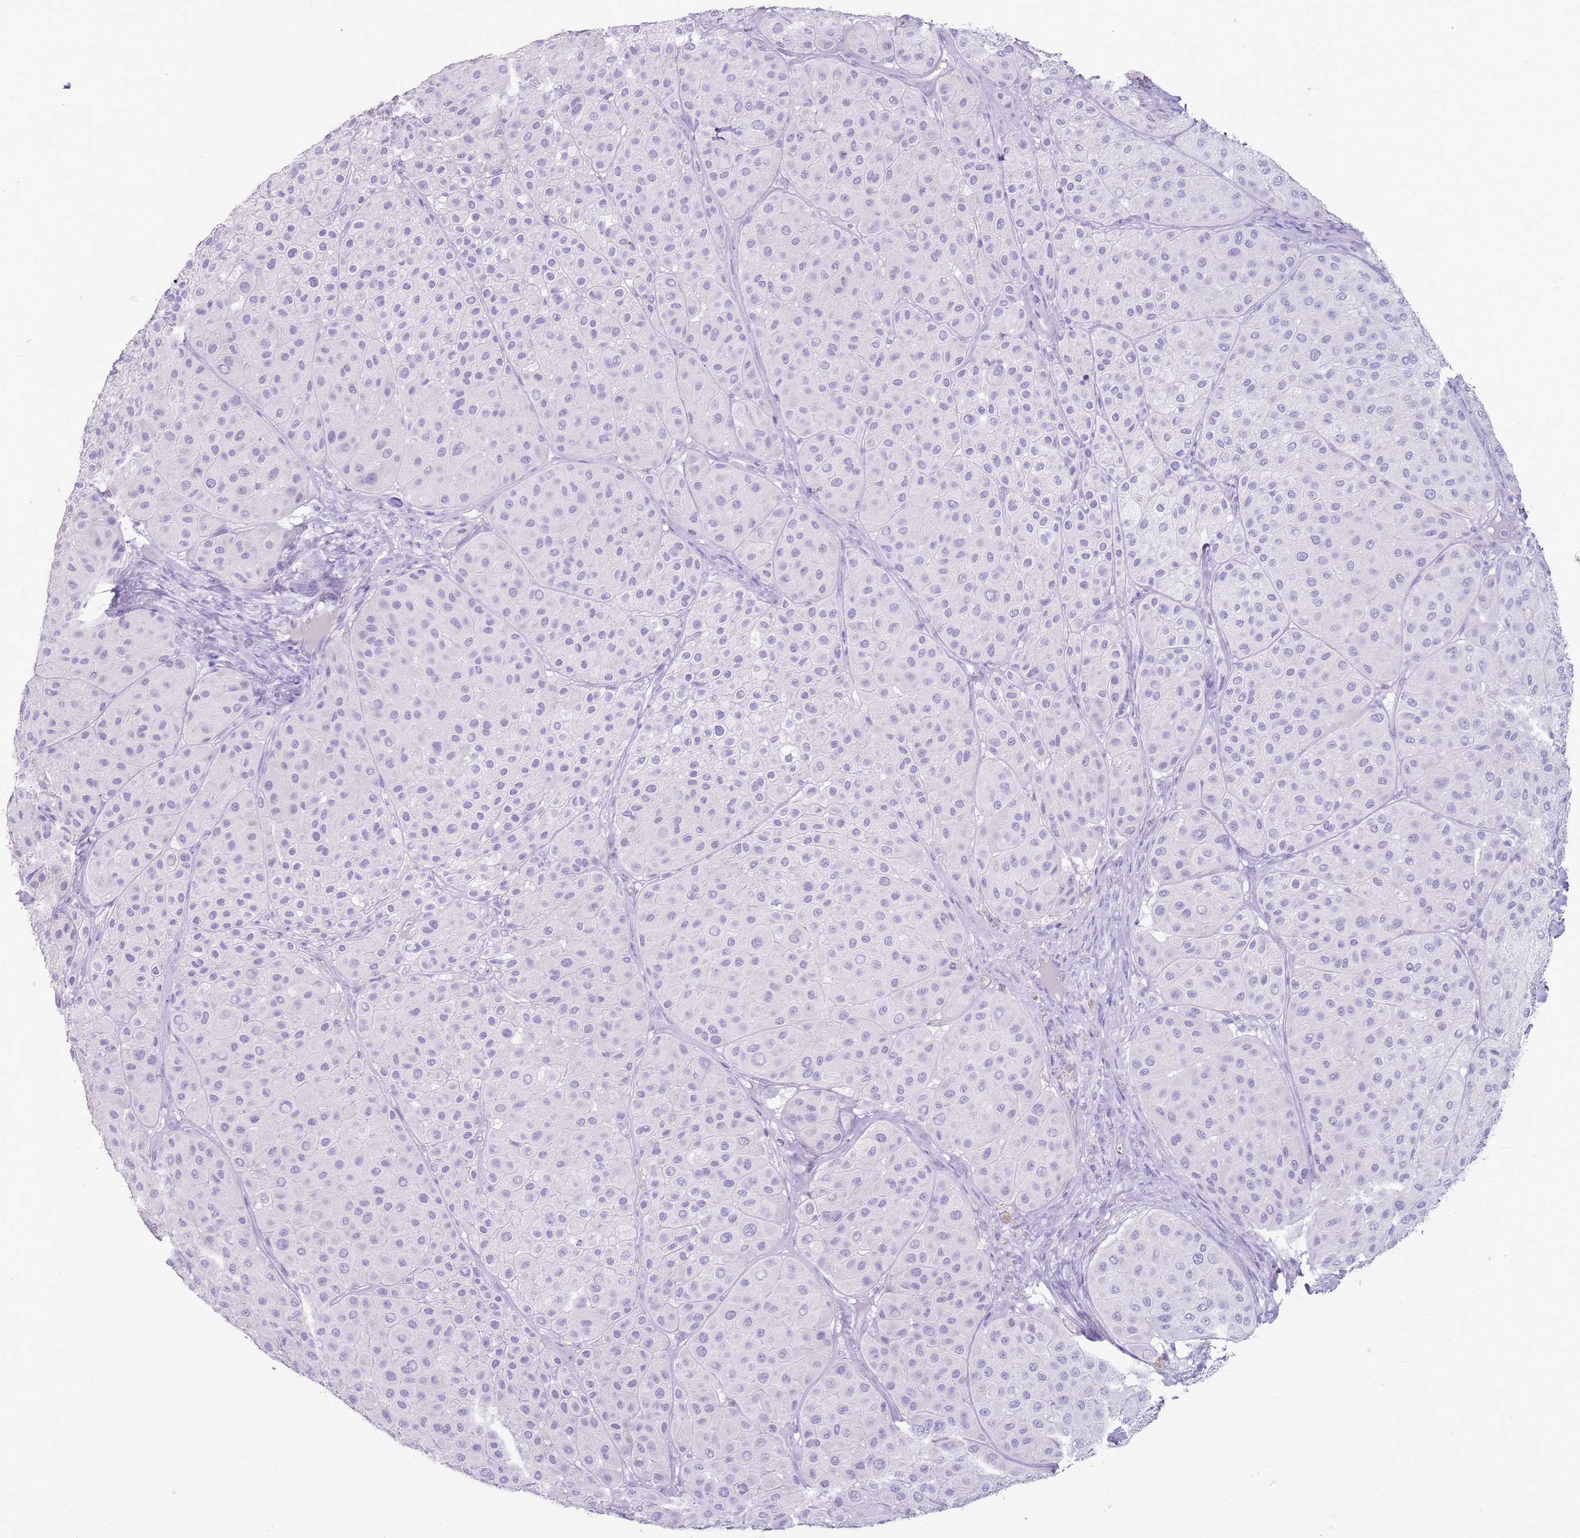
{"staining": {"intensity": "negative", "quantity": "none", "location": "none"}, "tissue": "melanoma", "cell_type": "Tumor cells", "image_type": "cancer", "snomed": [{"axis": "morphology", "description": "Malignant melanoma, Metastatic site"}, {"axis": "topography", "description": "Smooth muscle"}], "caption": "DAB (3,3'-diaminobenzidine) immunohistochemical staining of malignant melanoma (metastatic site) reveals no significant staining in tumor cells.", "gene": "NBPF3", "patient": {"sex": "male", "age": 41}}